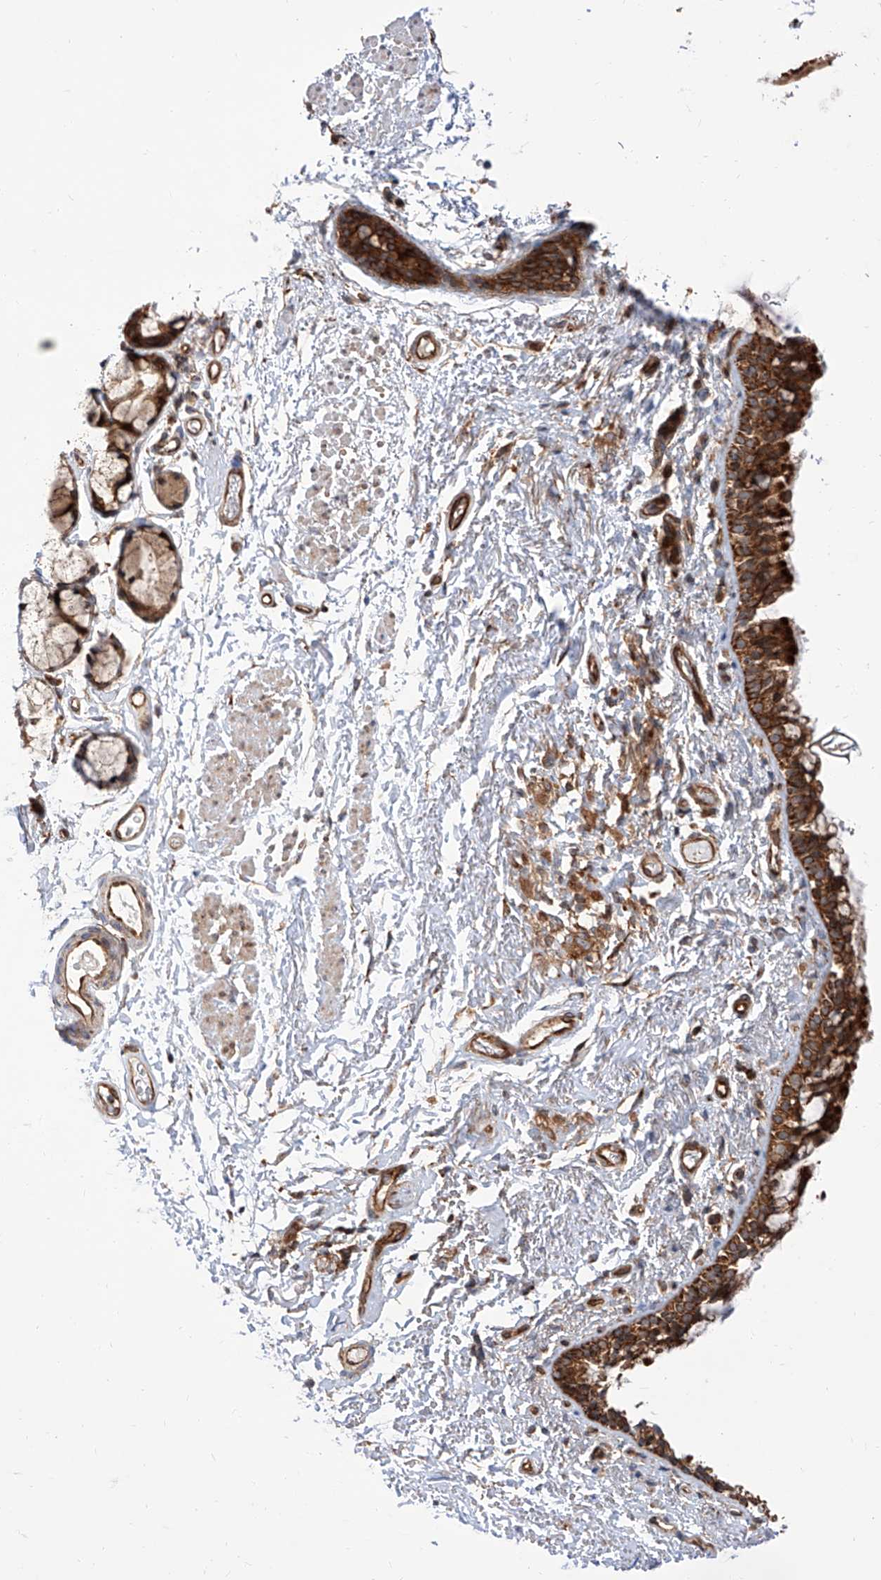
{"staining": {"intensity": "strong", "quantity": ">75%", "location": "cytoplasmic/membranous"}, "tissue": "bronchus", "cell_type": "Respiratory epithelial cells", "image_type": "normal", "snomed": [{"axis": "morphology", "description": "Normal tissue, NOS"}, {"axis": "topography", "description": "Cartilage tissue"}, {"axis": "topography", "description": "Bronchus"}], "caption": "Strong cytoplasmic/membranous positivity is seen in approximately >75% of respiratory epithelial cells in unremarkable bronchus. (DAB = brown stain, brightfield microscopy at high magnification).", "gene": "ISCA2", "patient": {"sex": "female", "age": 73}}